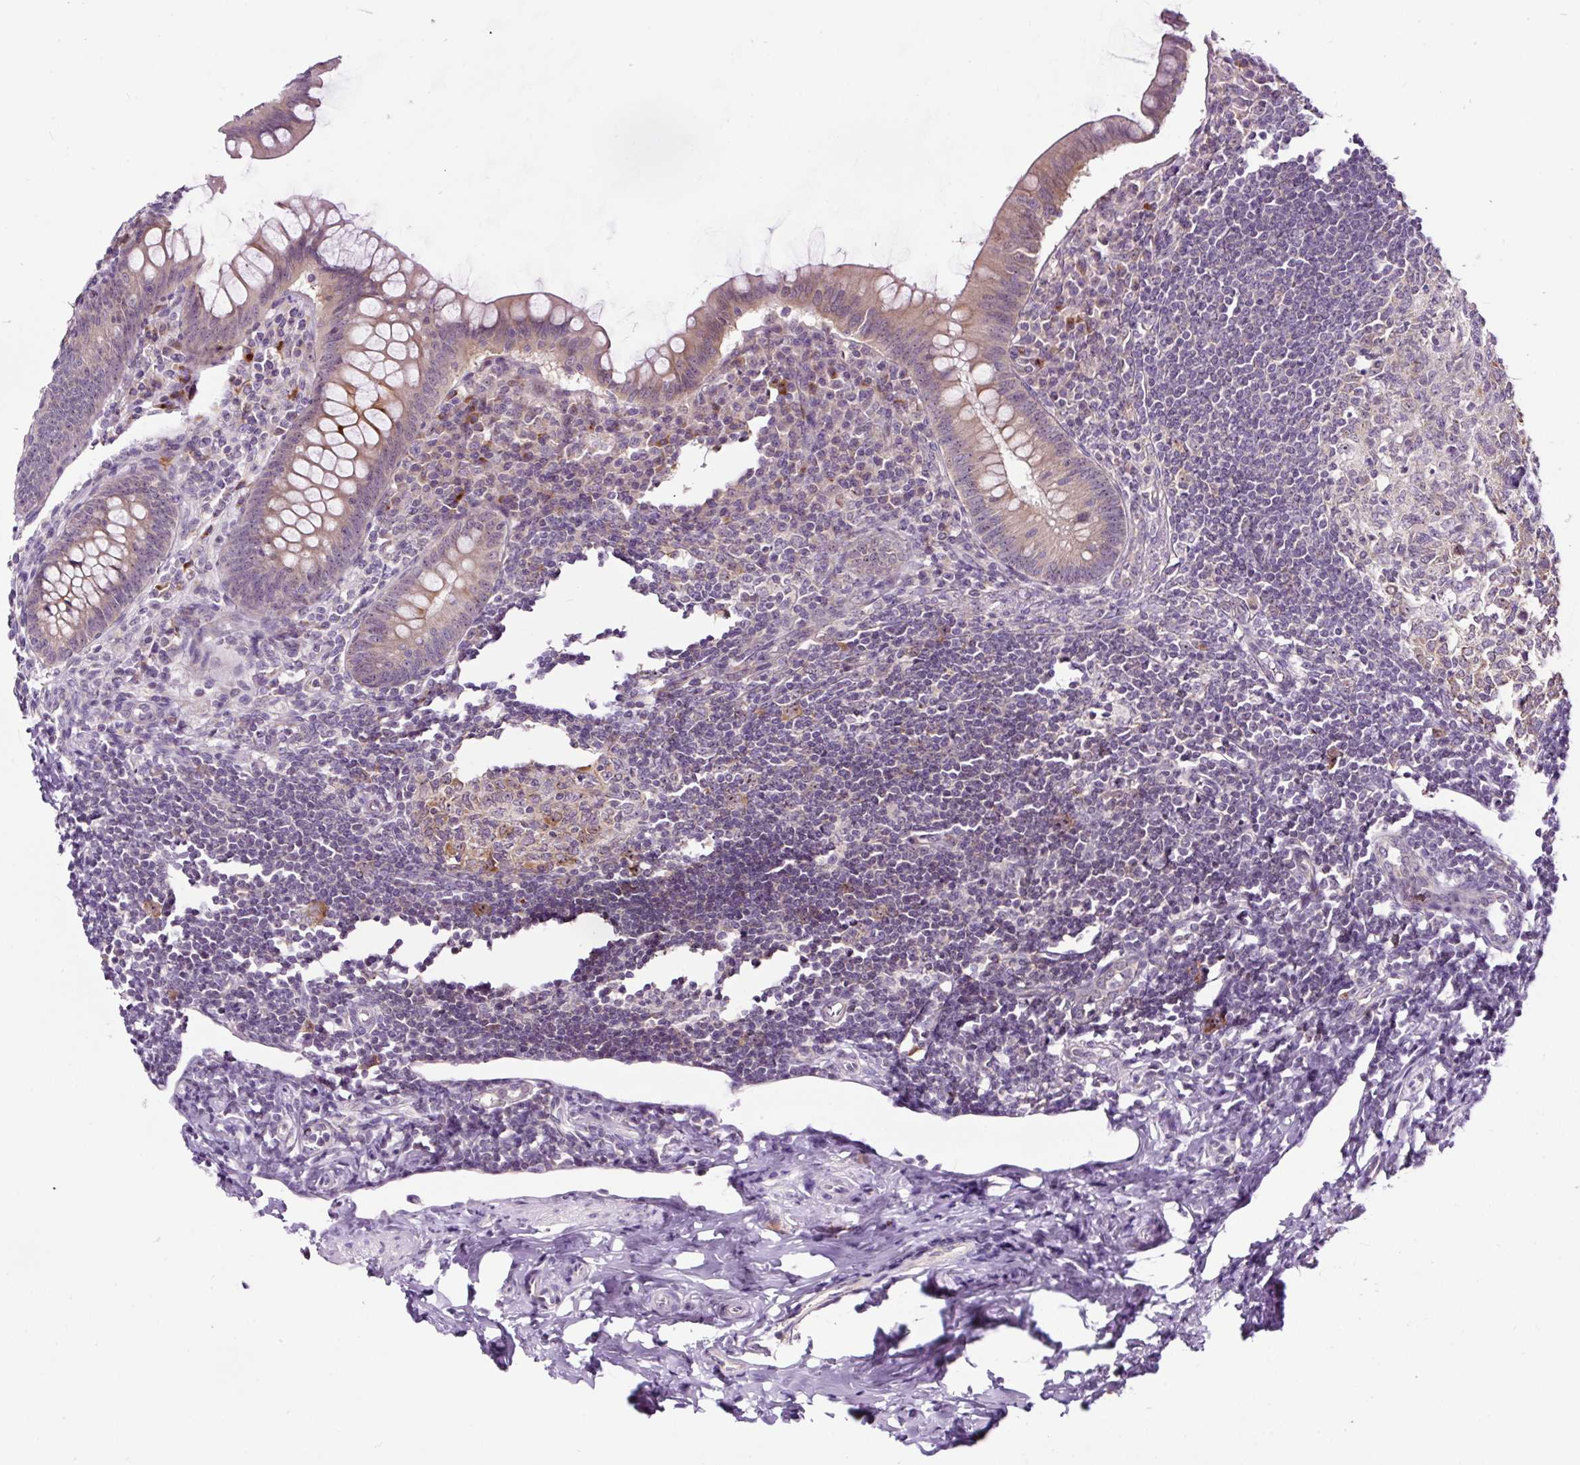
{"staining": {"intensity": "weak", "quantity": ">75%", "location": "cytoplasmic/membranous"}, "tissue": "appendix", "cell_type": "Glandular cells", "image_type": "normal", "snomed": [{"axis": "morphology", "description": "Normal tissue, NOS"}, {"axis": "topography", "description": "Appendix"}], "caption": "An immunohistochemistry (IHC) micrograph of normal tissue is shown. Protein staining in brown labels weak cytoplasmic/membranous positivity in appendix within glandular cells.", "gene": "NOM1", "patient": {"sex": "female", "age": 33}}